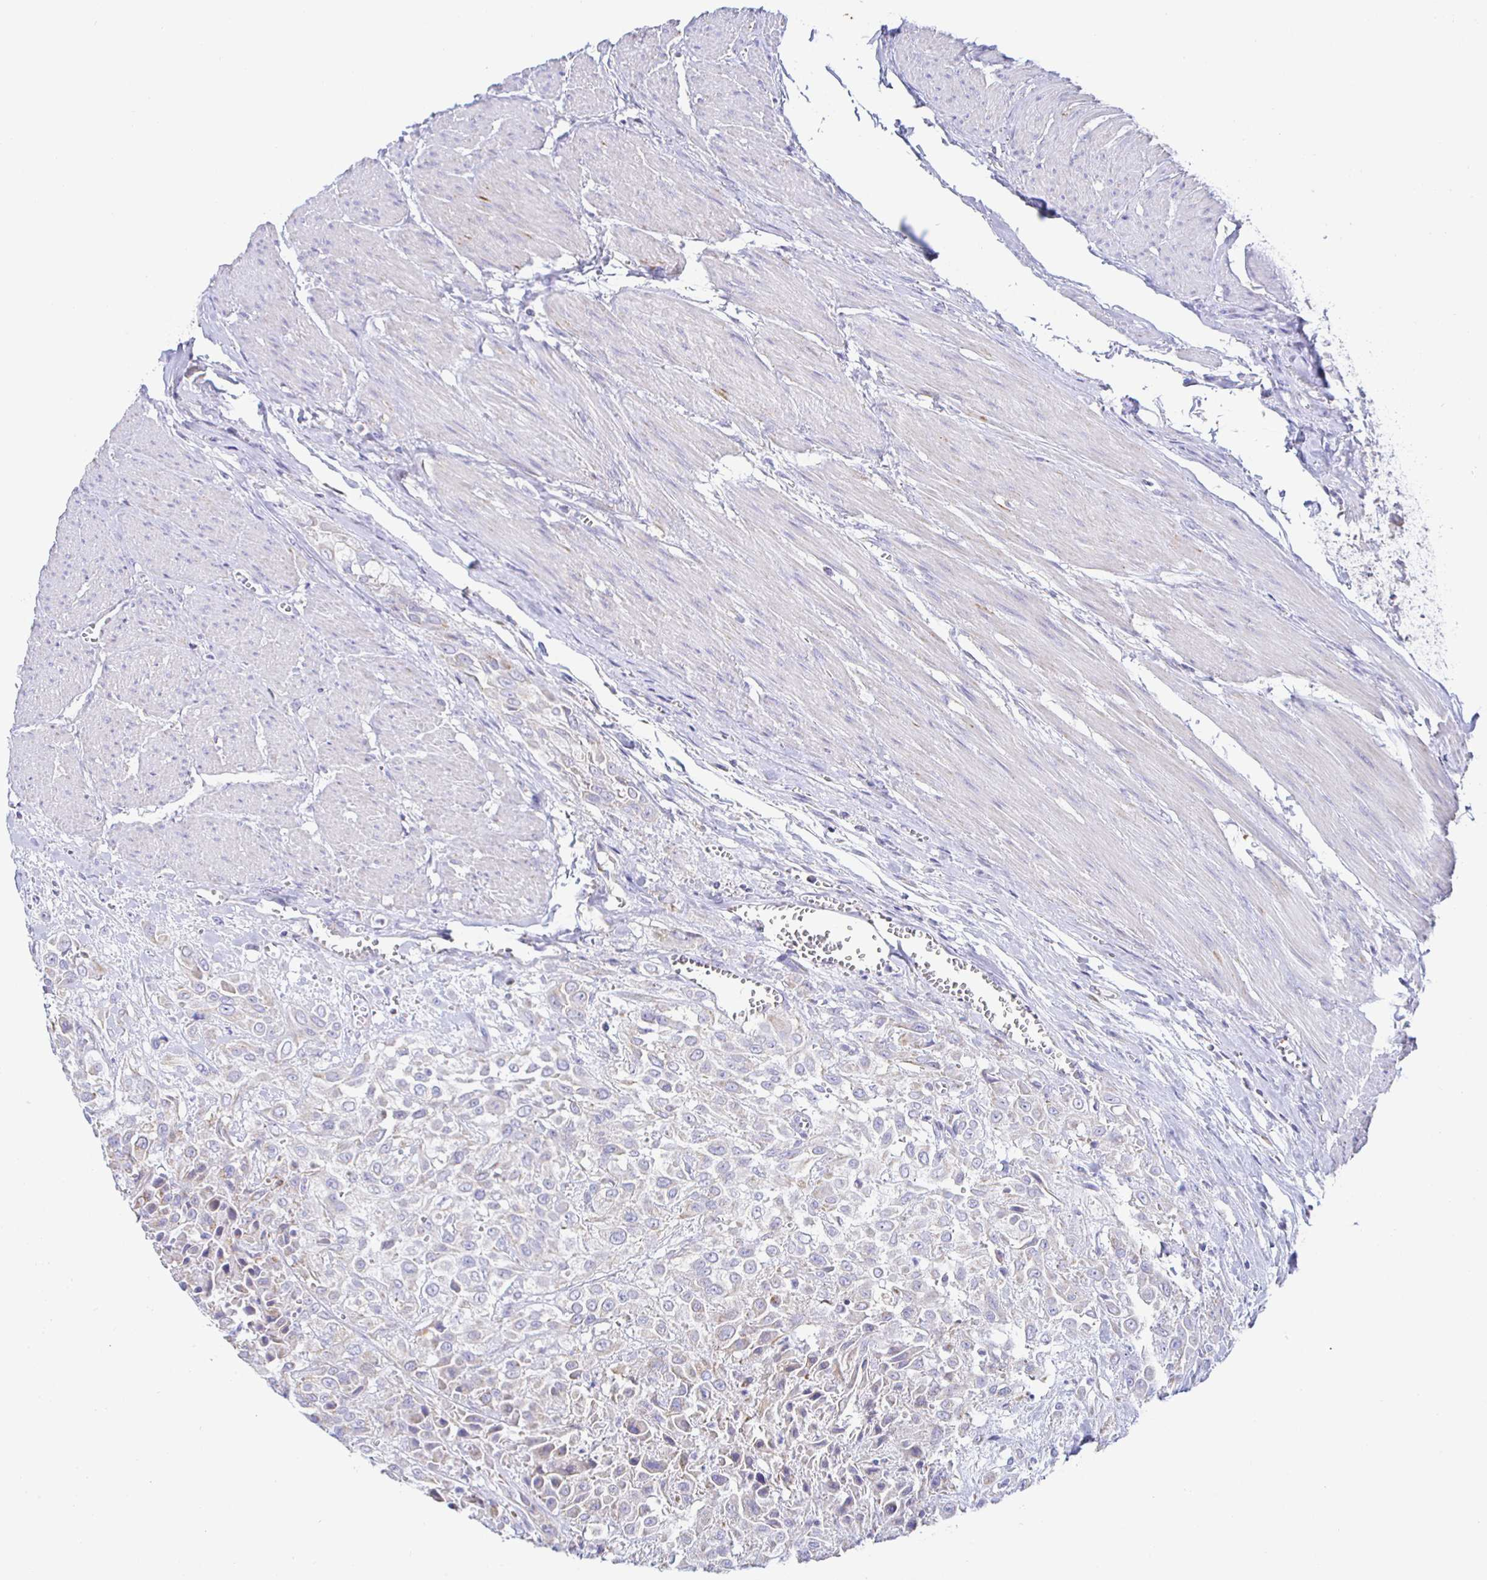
{"staining": {"intensity": "negative", "quantity": "none", "location": "none"}, "tissue": "urothelial cancer", "cell_type": "Tumor cells", "image_type": "cancer", "snomed": [{"axis": "morphology", "description": "Urothelial carcinoma, High grade"}, {"axis": "topography", "description": "Urinary bladder"}], "caption": "There is no significant positivity in tumor cells of high-grade urothelial carcinoma.", "gene": "SYNGR4", "patient": {"sex": "male", "age": 57}}